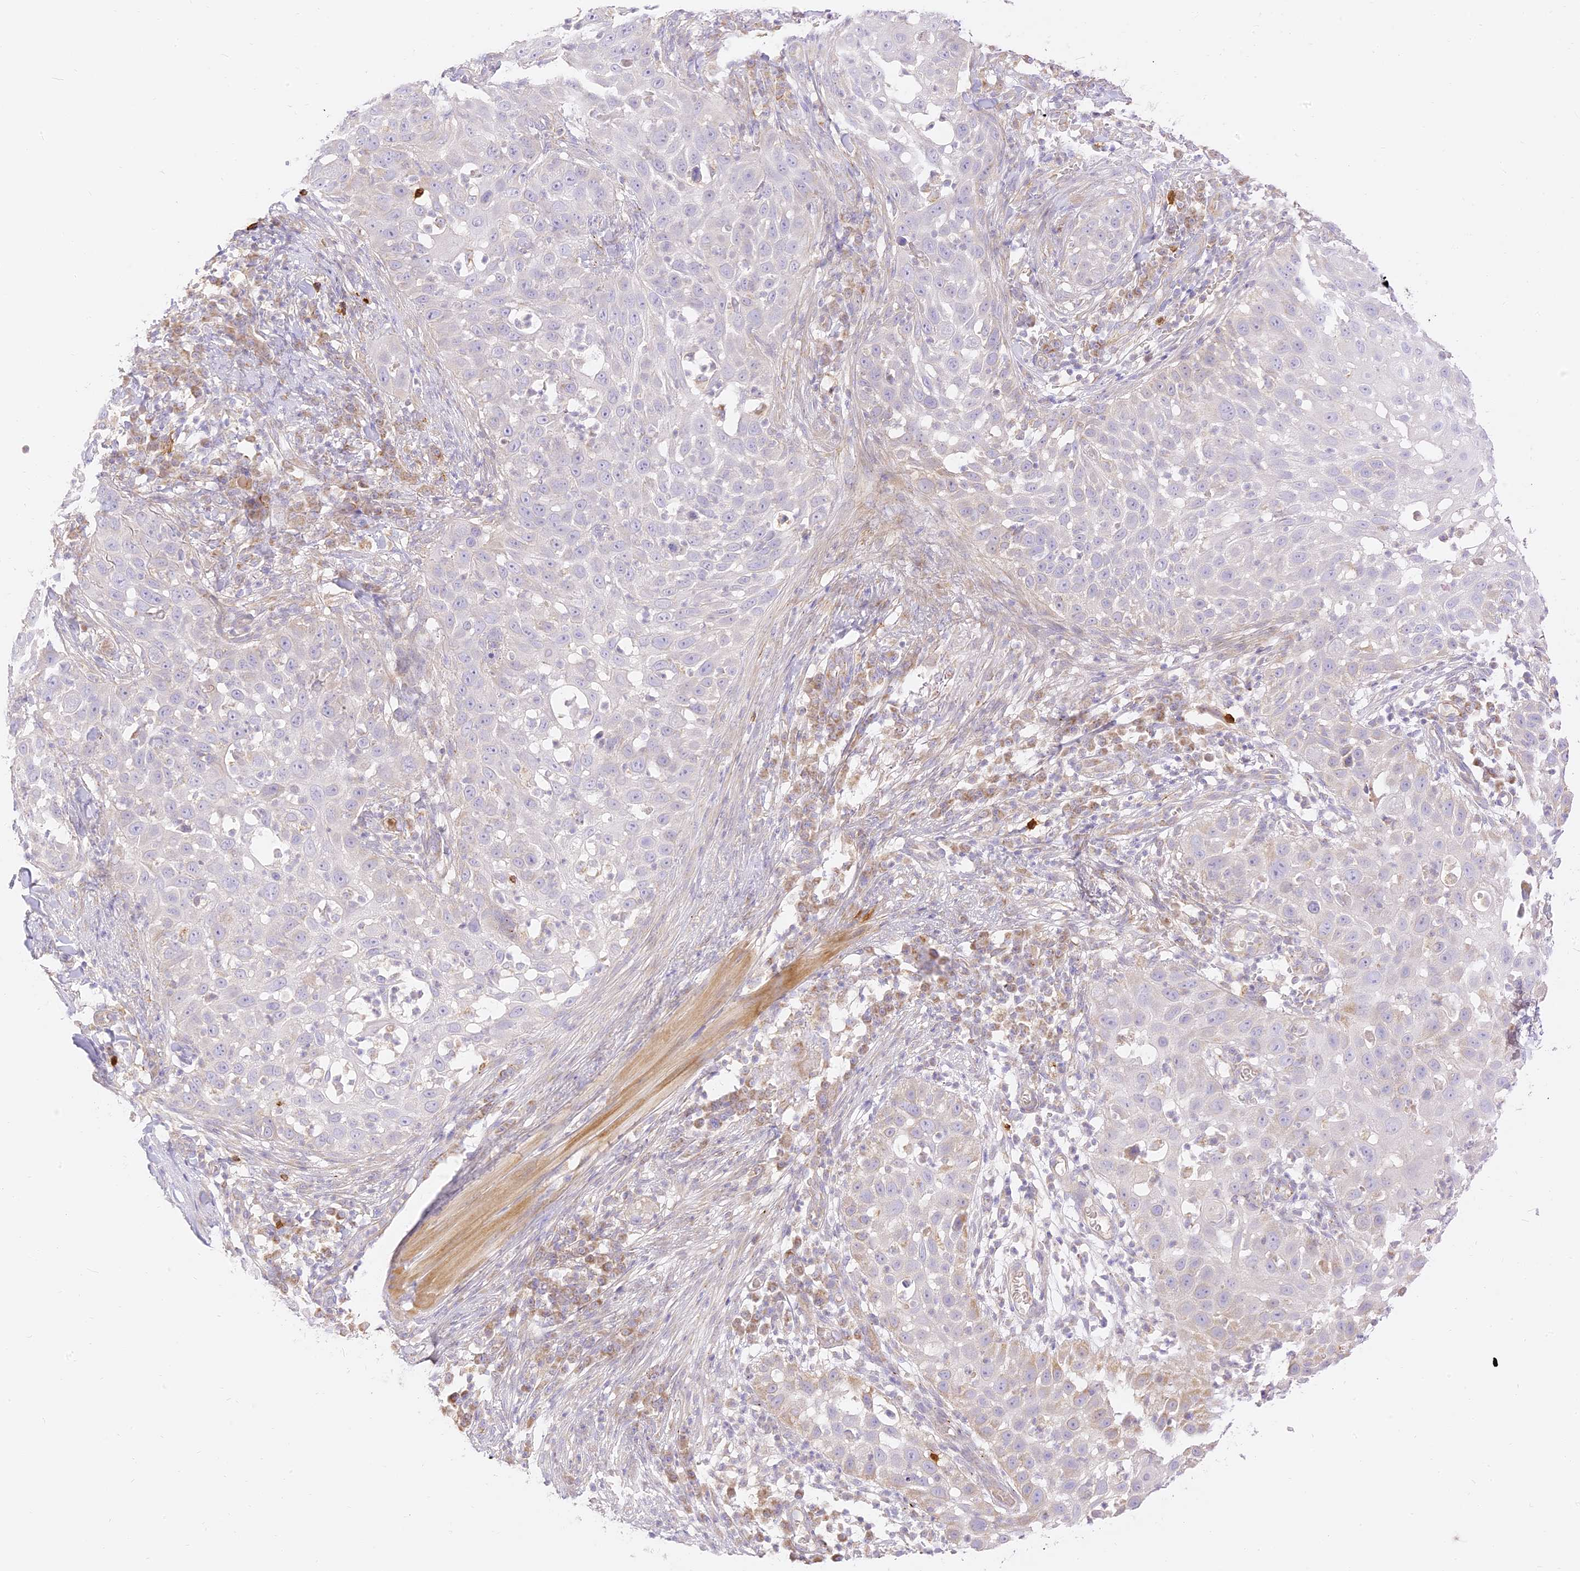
{"staining": {"intensity": "negative", "quantity": "none", "location": "none"}, "tissue": "skin cancer", "cell_type": "Tumor cells", "image_type": "cancer", "snomed": [{"axis": "morphology", "description": "Squamous cell carcinoma, NOS"}, {"axis": "topography", "description": "Skin"}], "caption": "This is a image of IHC staining of skin cancer (squamous cell carcinoma), which shows no expression in tumor cells.", "gene": "LRRC15", "patient": {"sex": "female", "age": 44}}